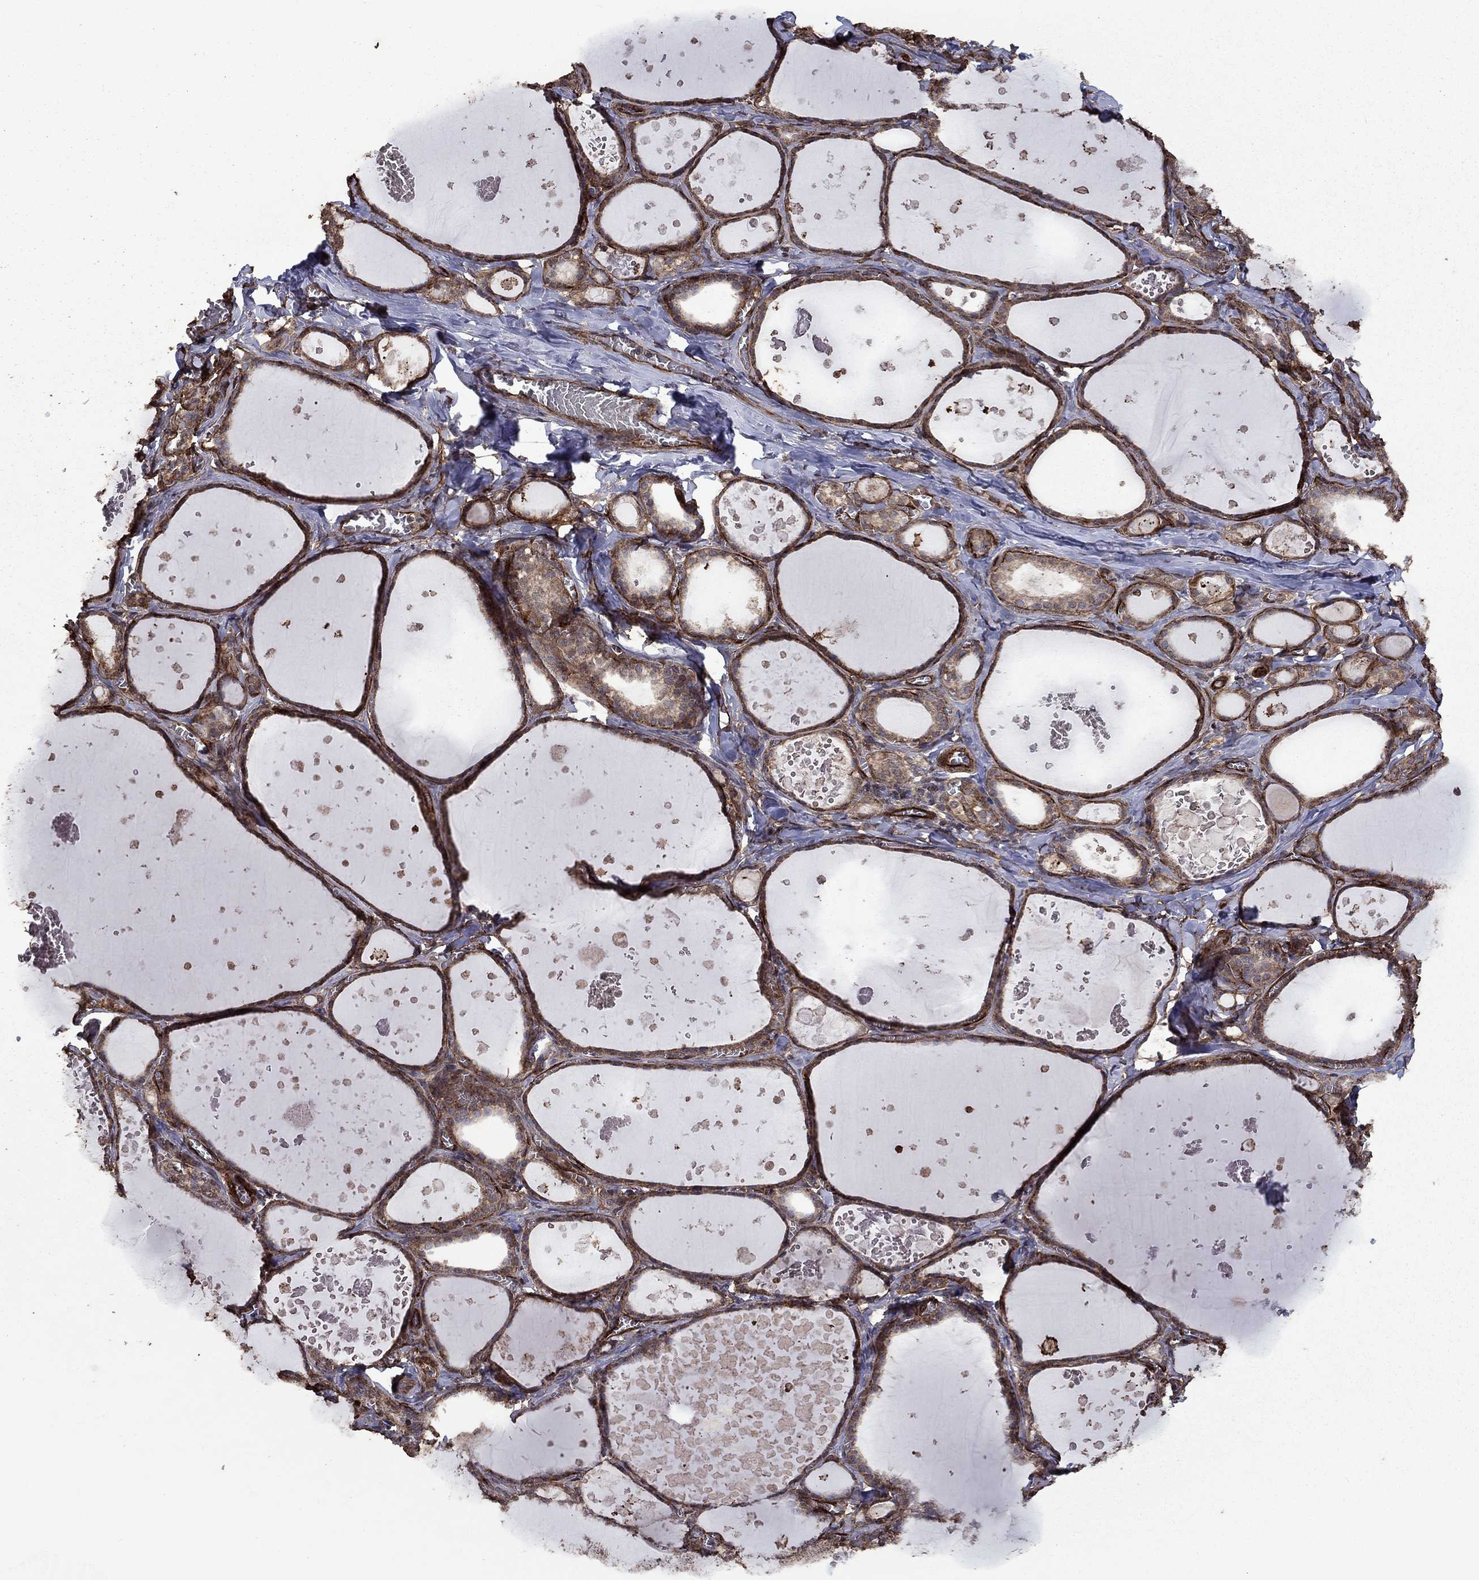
{"staining": {"intensity": "strong", "quantity": ">75%", "location": "cytoplasmic/membranous"}, "tissue": "thyroid gland", "cell_type": "Glandular cells", "image_type": "normal", "snomed": [{"axis": "morphology", "description": "Normal tissue, NOS"}, {"axis": "topography", "description": "Thyroid gland"}], "caption": "This micrograph displays immunohistochemistry (IHC) staining of unremarkable human thyroid gland, with high strong cytoplasmic/membranous staining in approximately >75% of glandular cells.", "gene": "COL18A1", "patient": {"sex": "female", "age": 56}}